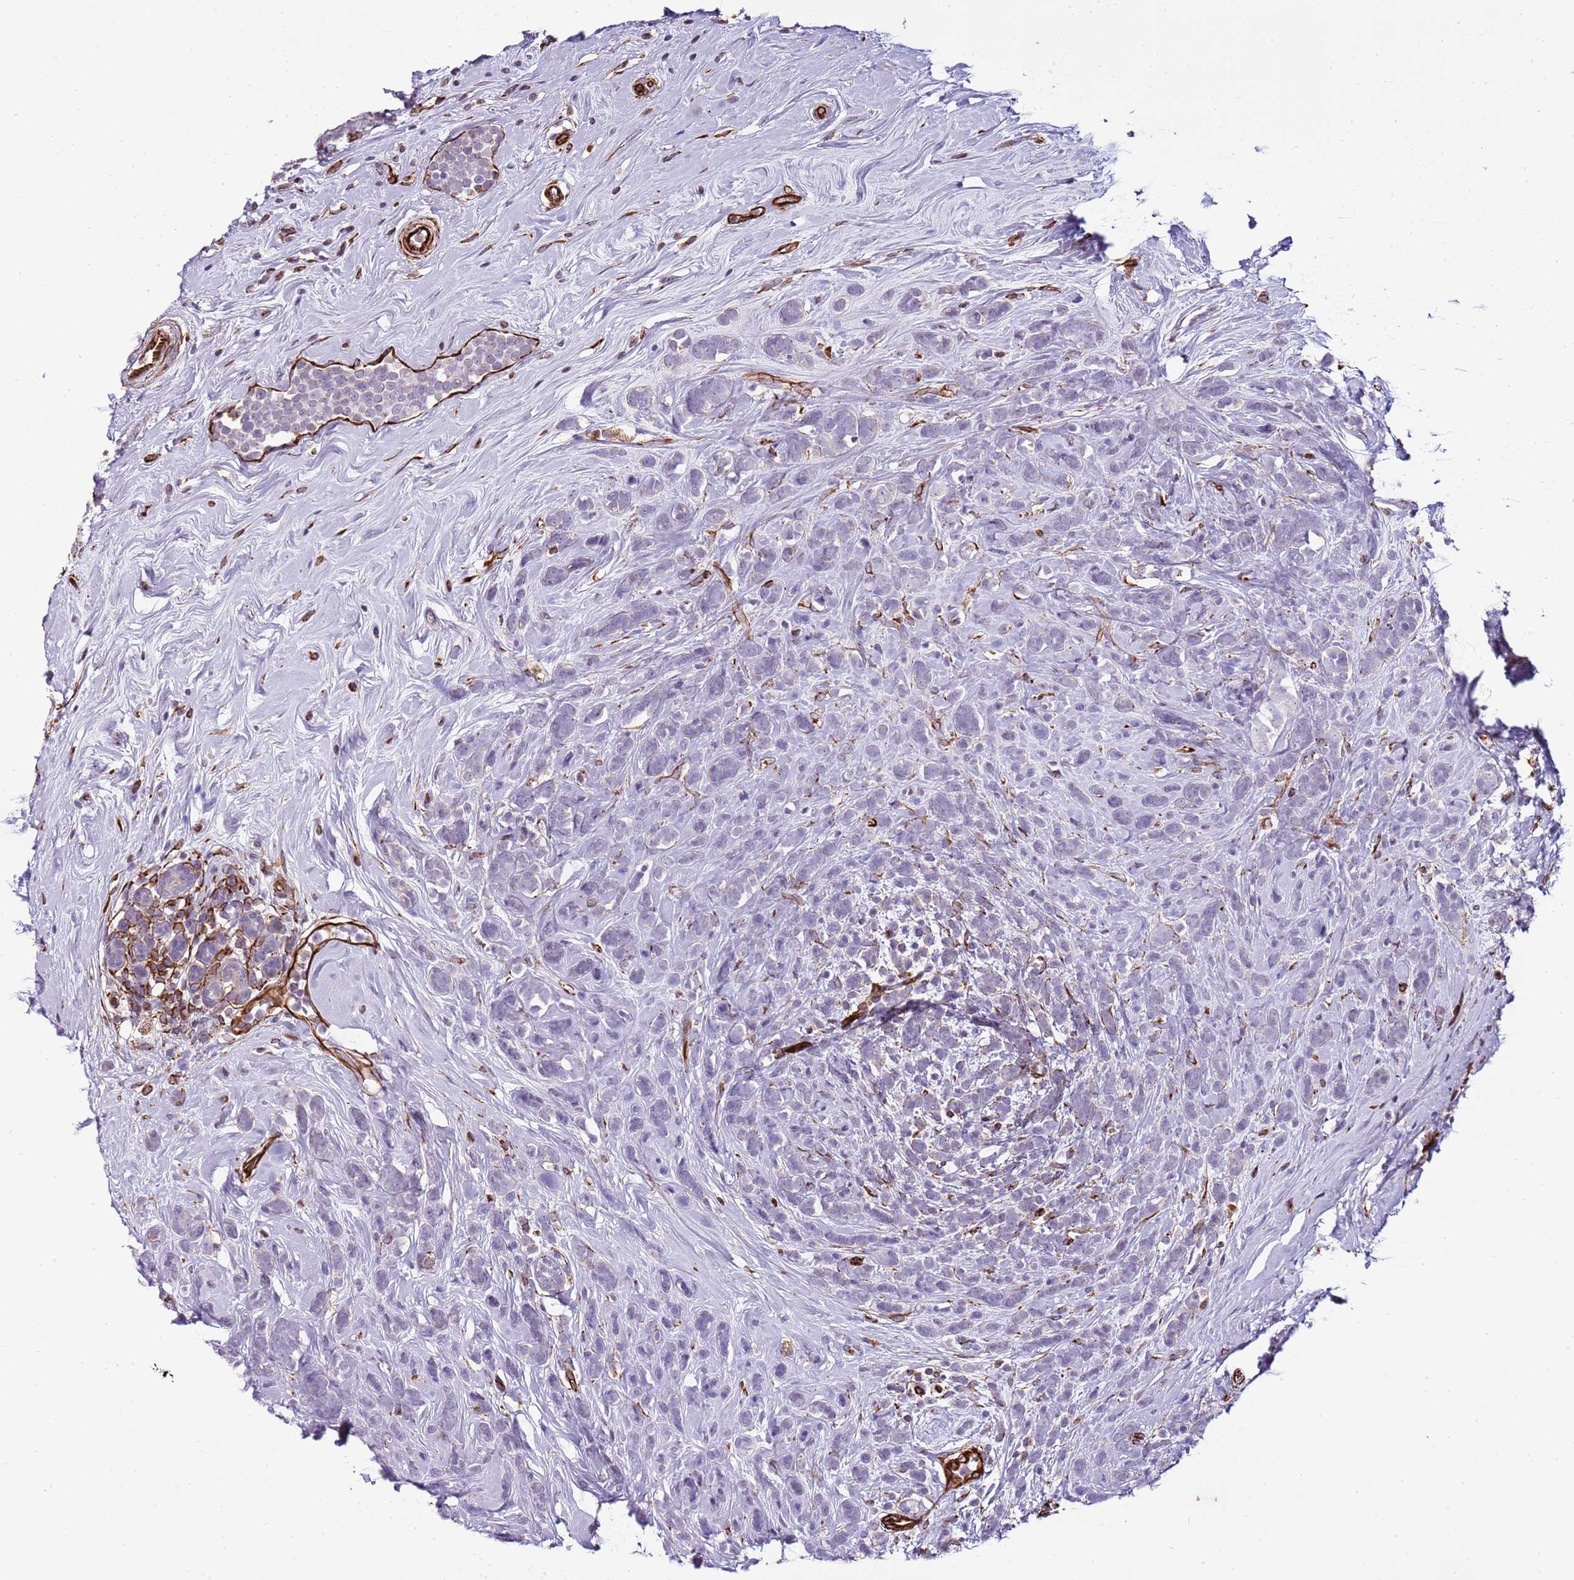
{"staining": {"intensity": "negative", "quantity": "none", "location": "none"}, "tissue": "breast cancer", "cell_type": "Tumor cells", "image_type": "cancer", "snomed": [{"axis": "morphology", "description": "Lobular carcinoma"}, {"axis": "topography", "description": "Breast"}], "caption": "The histopathology image exhibits no significant positivity in tumor cells of breast lobular carcinoma.", "gene": "ZNF786", "patient": {"sex": "female", "age": 58}}